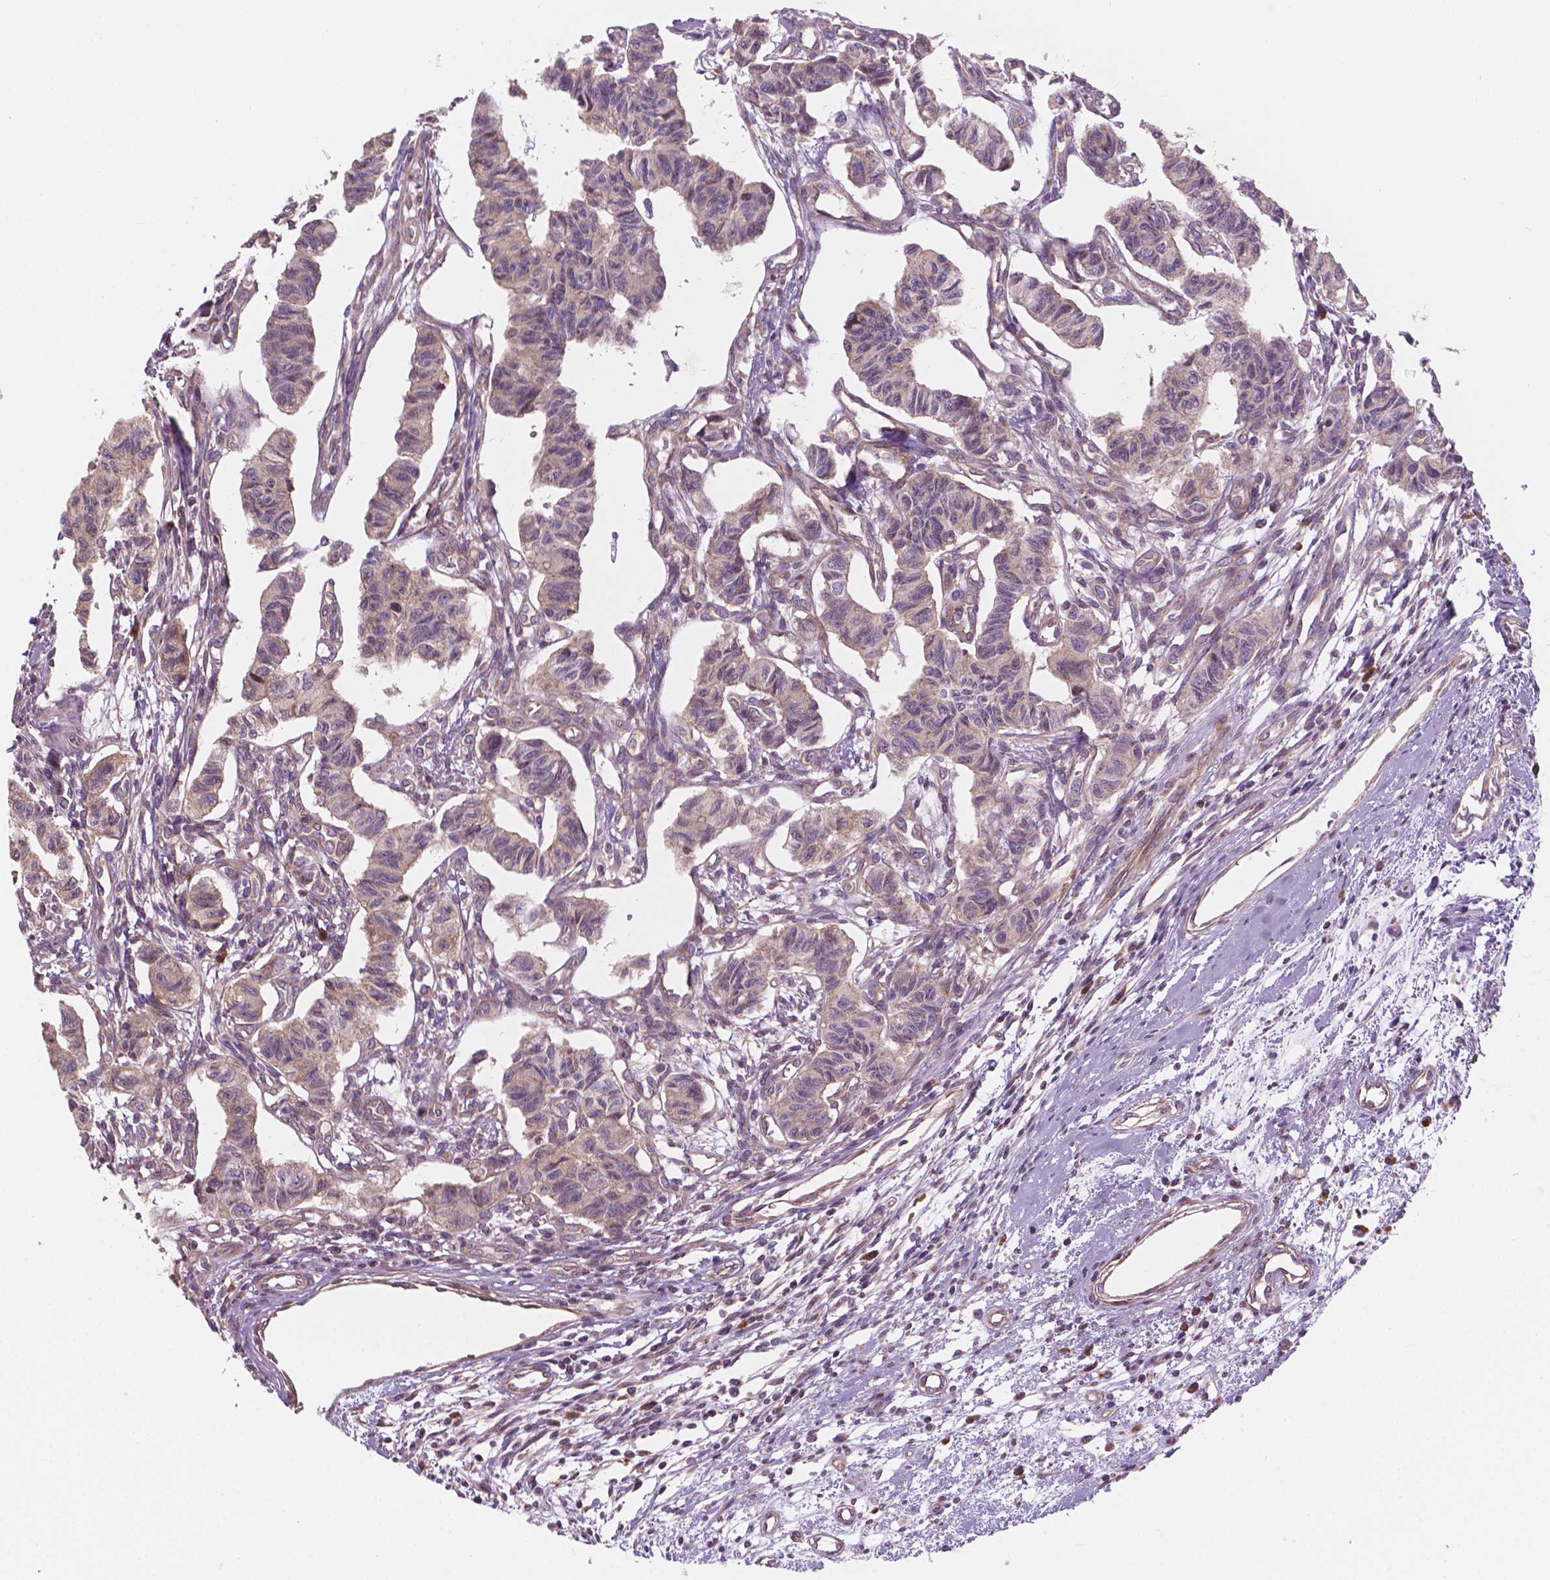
{"staining": {"intensity": "weak", "quantity": "<25%", "location": "cytoplasmic/membranous"}, "tissue": "carcinoid", "cell_type": "Tumor cells", "image_type": "cancer", "snomed": [{"axis": "morphology", "description": "Carcinoid, malignant, NOS"}, {"axis": "topography", "description": "Kidney"}], "caption": "Tumor cells are negative for protein expression in human carcinoid.", "gene": "SURF4", "patient": {"sex": "female", "age": 41}}